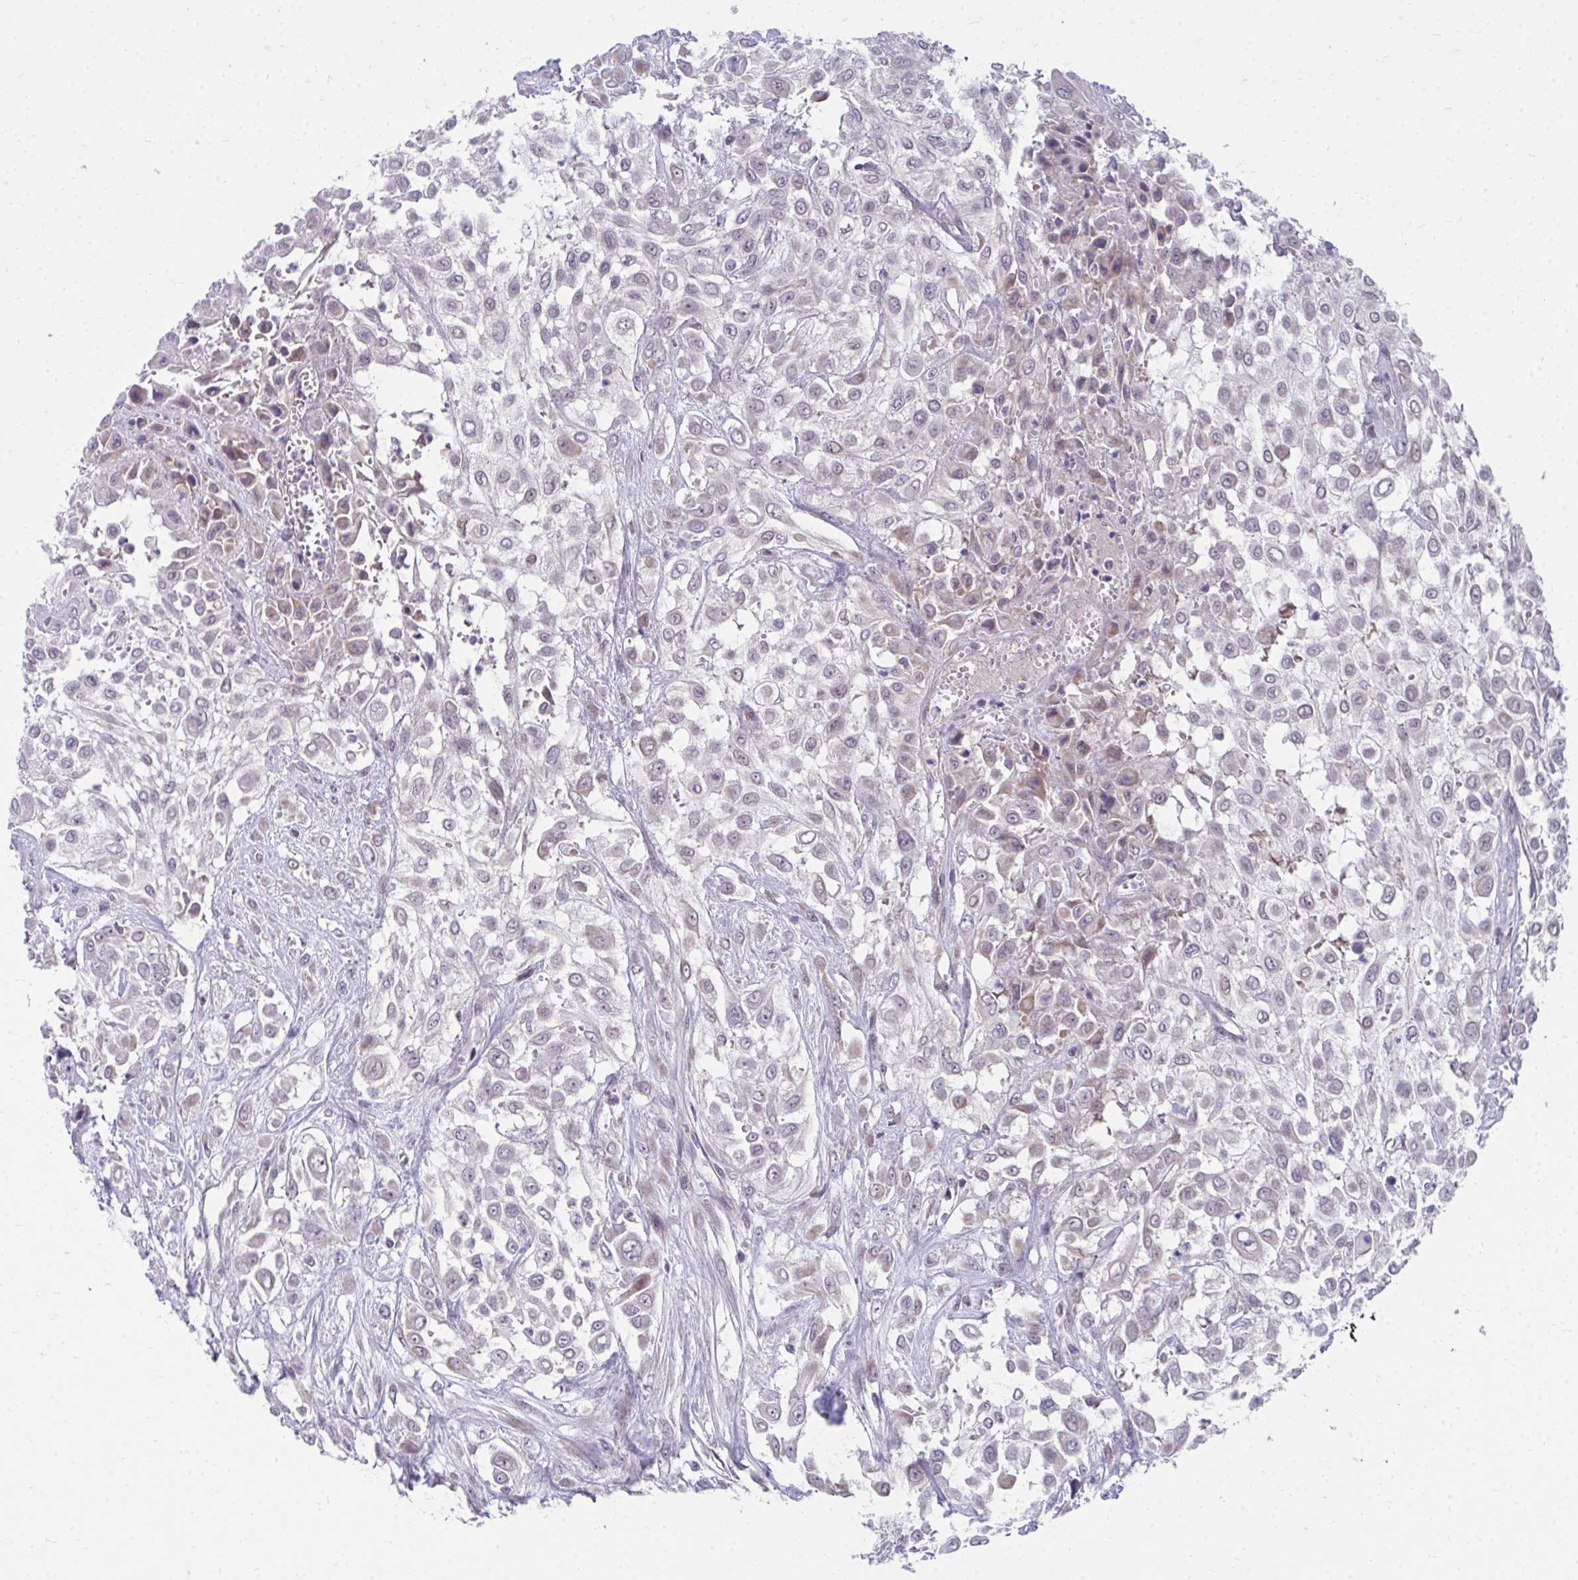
{"staining": {"intensity": "negative", "quantity": "none", "location": "none"}, "tissue": "urothelial cancer", "cell_type": "Tumor cells", "image_type": "cancer", "snomed": [{"axis": "morphology", "description": "Urothelial carcinoma, High grade"}, {"axis": "topography", "description": "Urinary bladder"}], "caption": "Immunohistochemistry (IHC) micrograph of urothelial cancer stained for a protein (brown), which displays no staining in tumor cells.", "gene": "MROH8", "patient": {"sex": "male", "age": 57}}